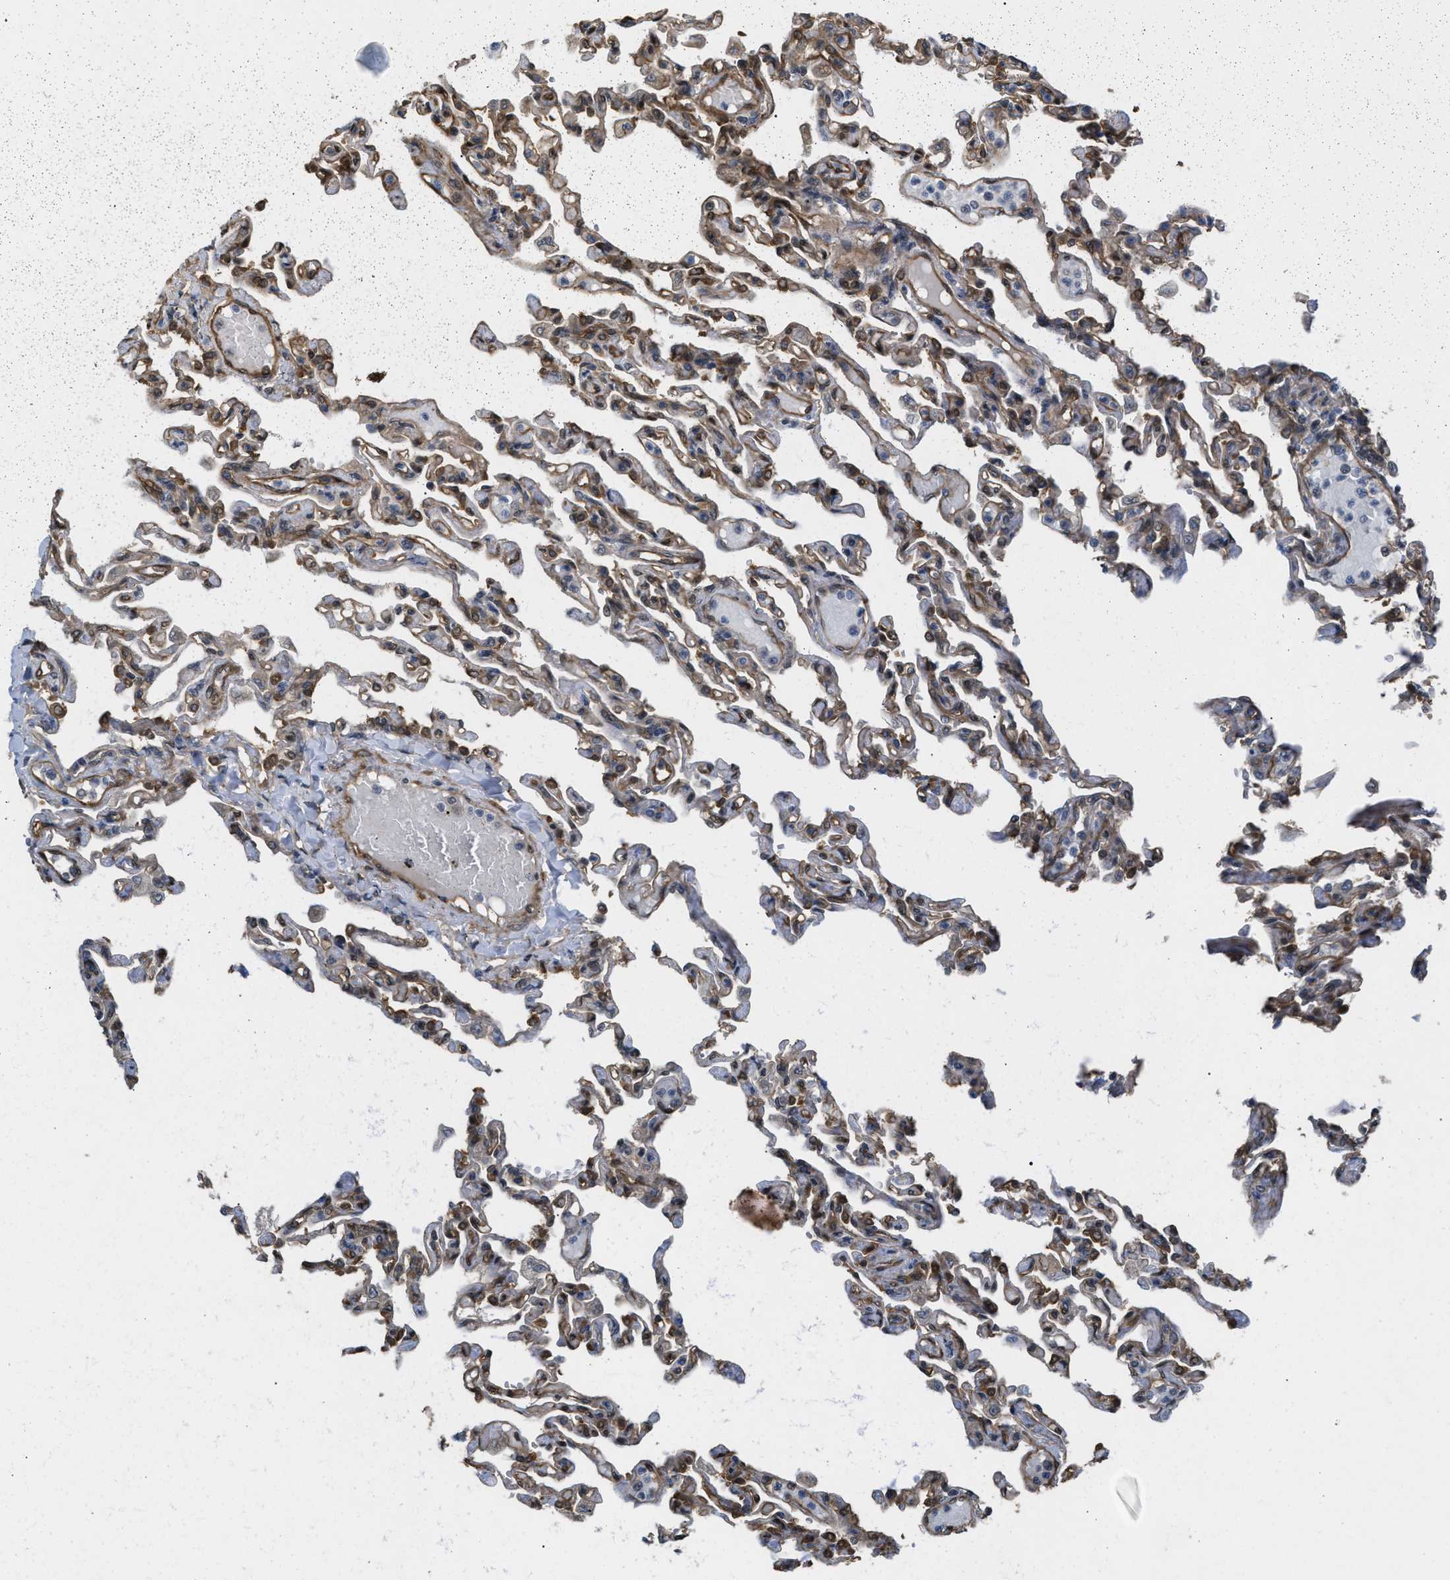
{"staining": {"intensity": "moderate", "quantity": ">75%", "location": "cytoplasmic/membranous"}, "tissue": "lung", "cell_type": "Alveolar cells", "image_type": "normal", "snomed": [{"axis": "morphology", "description": "Normal tissue, NOS"}, {"axis": "topography", "description": "Lung"}], "caption": "The image shows a brown stain indicating the presence of a protein in the cytoplasmic/membranous of alveolar cells in lung. (Brightfield microscopy of DAB IHC at high magnification).", "gene": "BAG3", "patient": {"sex": "male", "age": 21}}